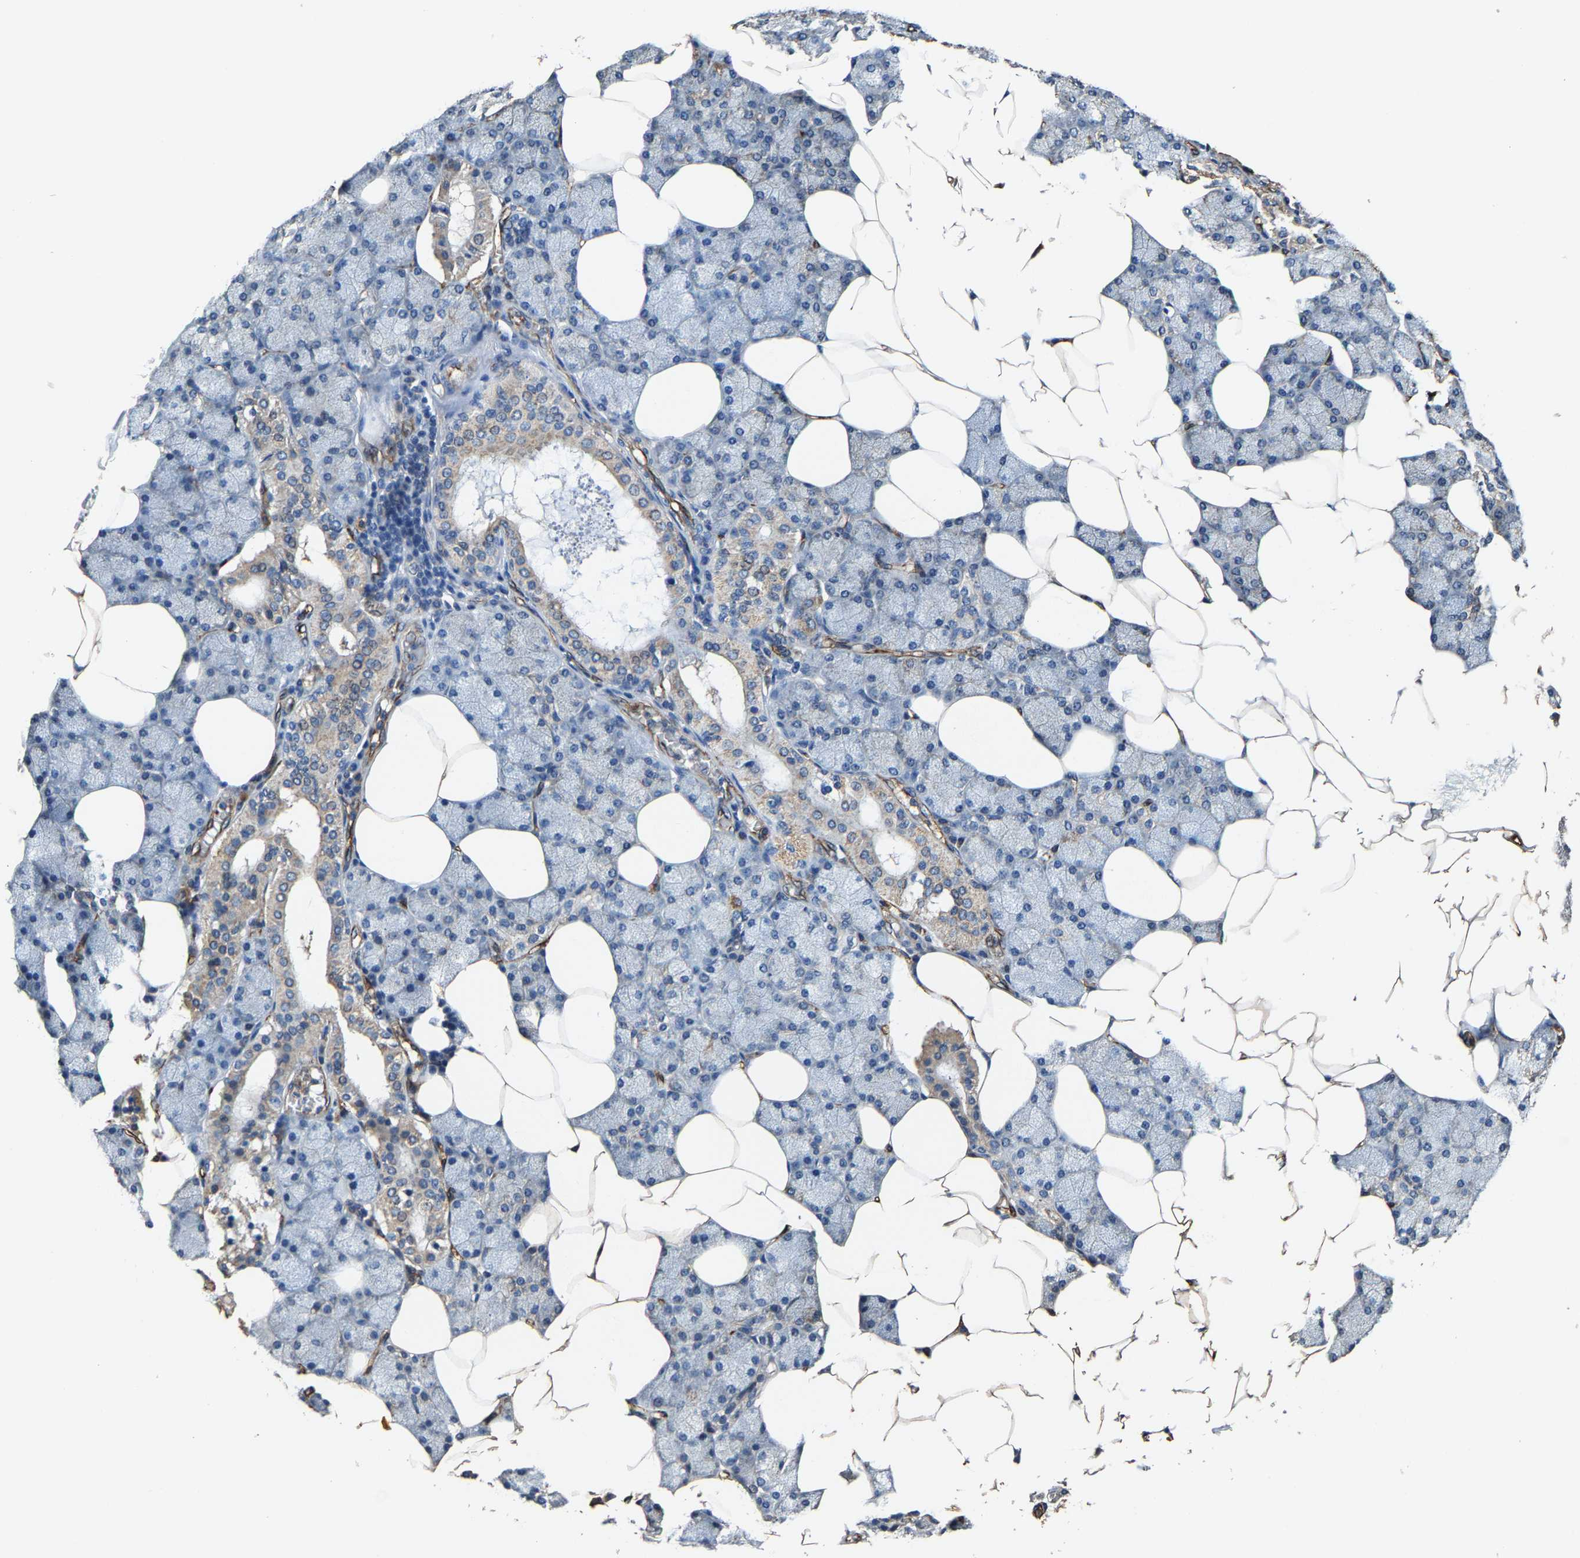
{"staining": {"intensity": "moderate", "quantity": "<25%", "location": "cytoplasmic/membranous"}, "tissue": "salivary gland", "cell_type": "Glandular cells", "image_type": "normal", "snomed": [{"axis": "morphology", "description": "Normal tissue, NOS"}, {"axis": "topography", "description": "Salivary gland"}], "caption": "High-power microscopy captured an IHC histopathology image of unremarkable salivary gland, revealing moderate cytoplasmic/membranous expression in approximately <25% of glandular cells.", "gene": "GFRA3", "patient": {"sex": "male", "age": 62}}